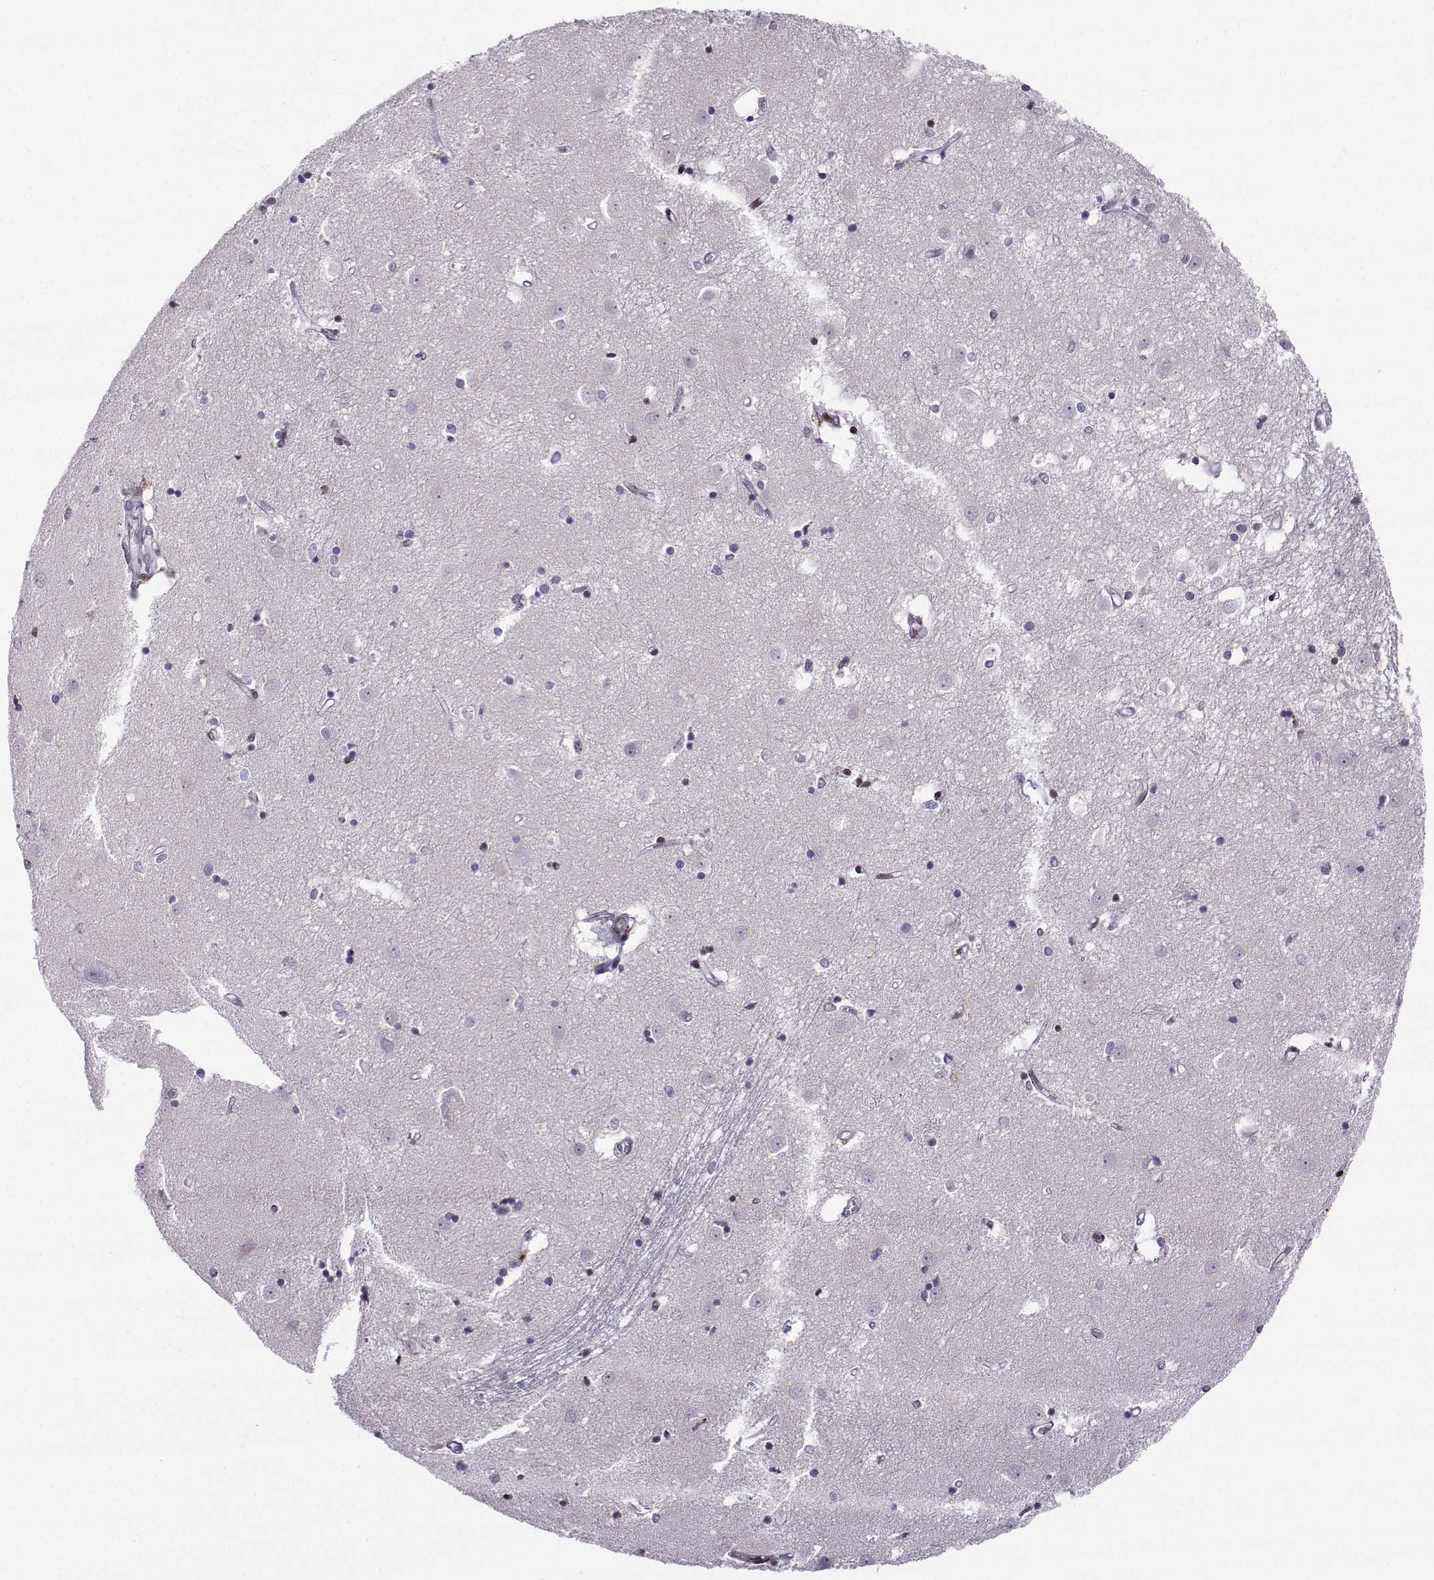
{"staining": {"intensity": "moderate", "quantity": "<25%", "location": "nuclear"}, "tissue": "caudate", "cell_type": "Glial cells", "image_type": "normal", "snomed": [{"axis": "morphology", "description": "Normal tissue, NOS"}, {"axis": "topography", "description": "Lateral ventricle wall"}], "caption": "A low amount of moderate nuclear positivity is seen in about <25% of glial cells in normal caudate. (DAB (3,3'-diaminobenzidine) IHC, brown staining for protein, blue staining for nuclei).", "gene": "ZNF19", "patient": {"sex": "male", "age": 54}}